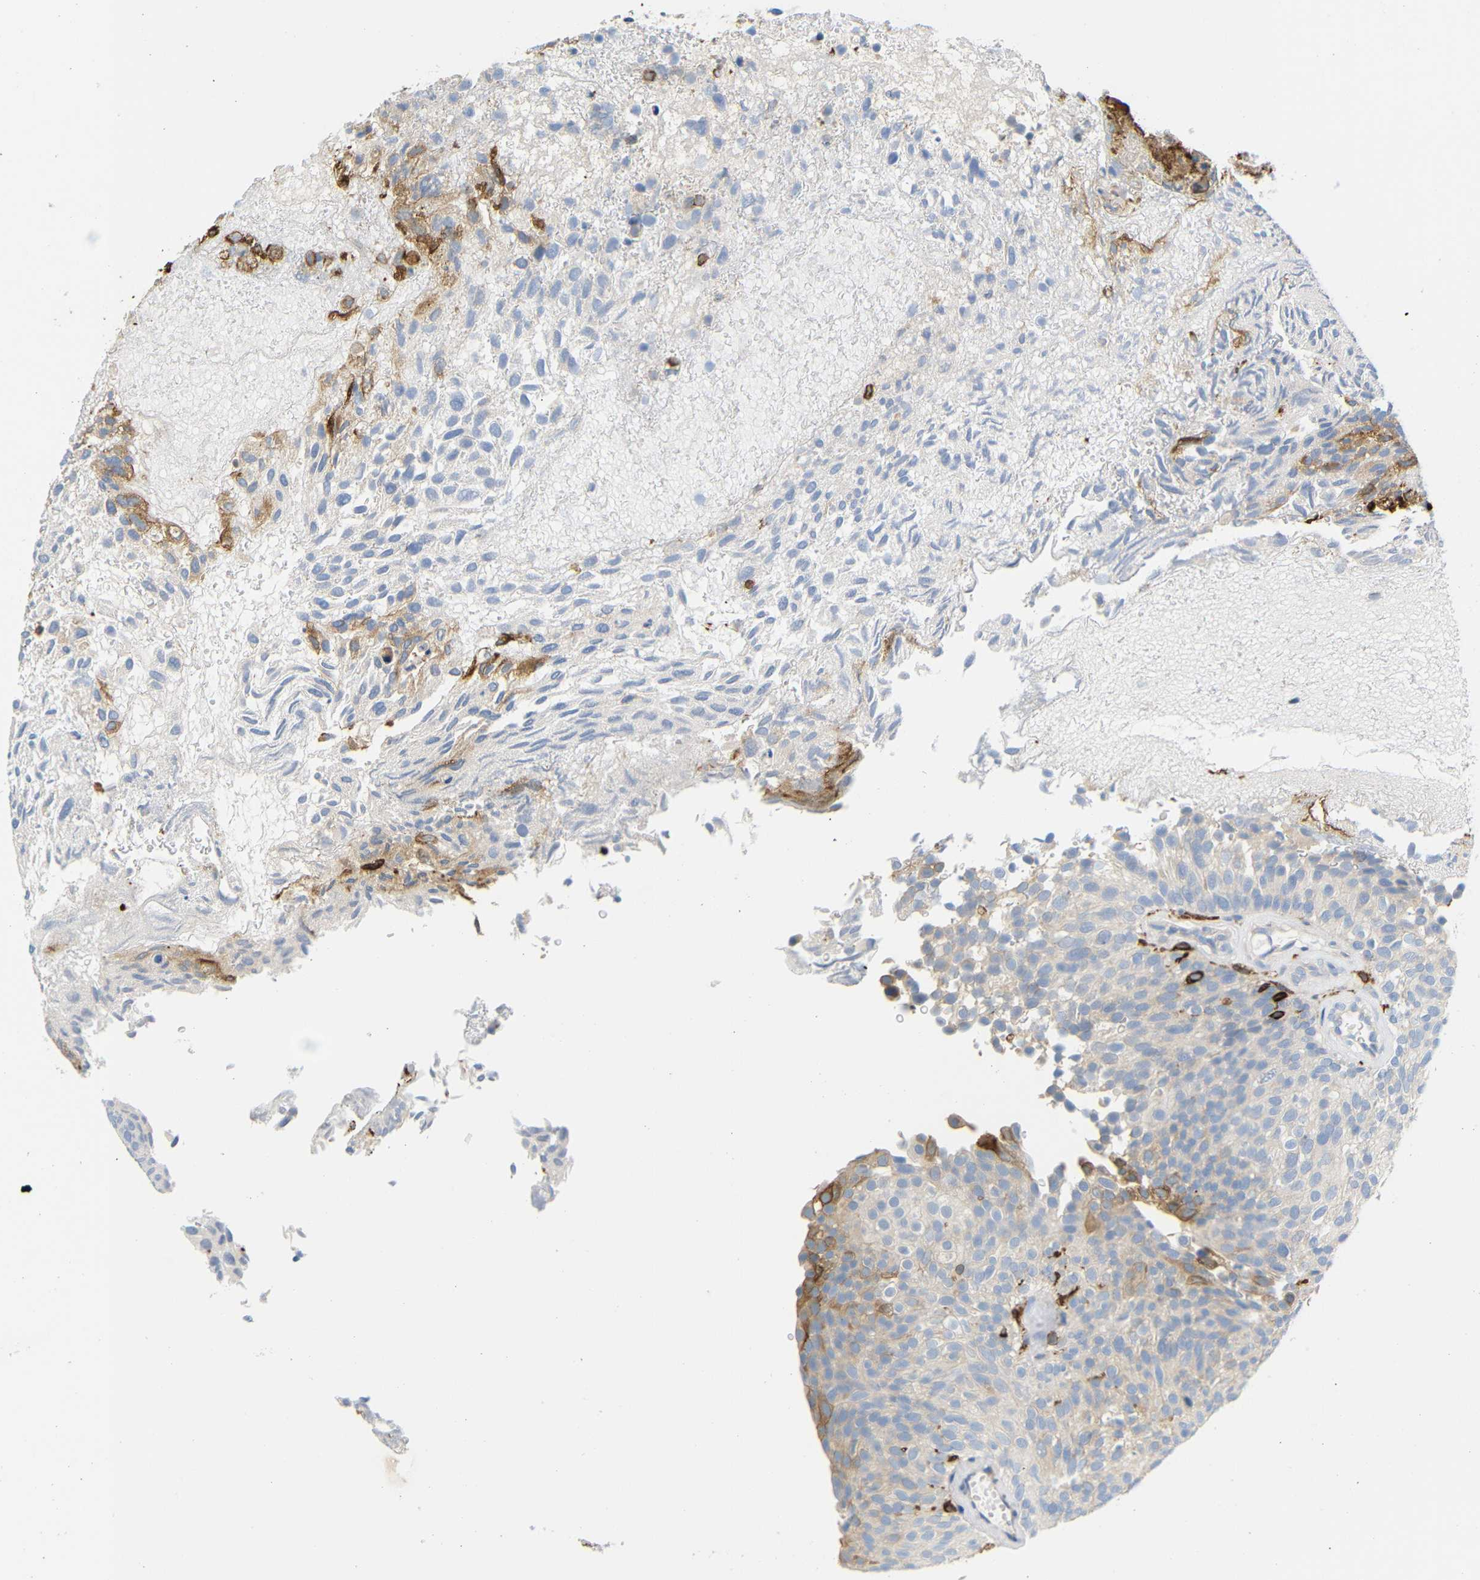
{"staining": {"intensity": "moderate", "quantity": "<25%", "location": "cytoplasmic/membranous"}, "tissue": "urothelial cancer", "cell_type": "Tumor cells", "image_type": "cancer", "snomed": [{"axis": "morphology", "description": "Urothelial carcinoma, Low grade"}, {"axis": "topography", "description": "Urinary bladder"}], "caption": "Low-grade urothelial carcinoma was stained to show a protein in brown. There is low levels of moderate cytoplasmic/membranous staining in approximately <25% of tumor cells.", "gene": "HLA-DQB1", "patient": {"sex": "male", "age": 78}}